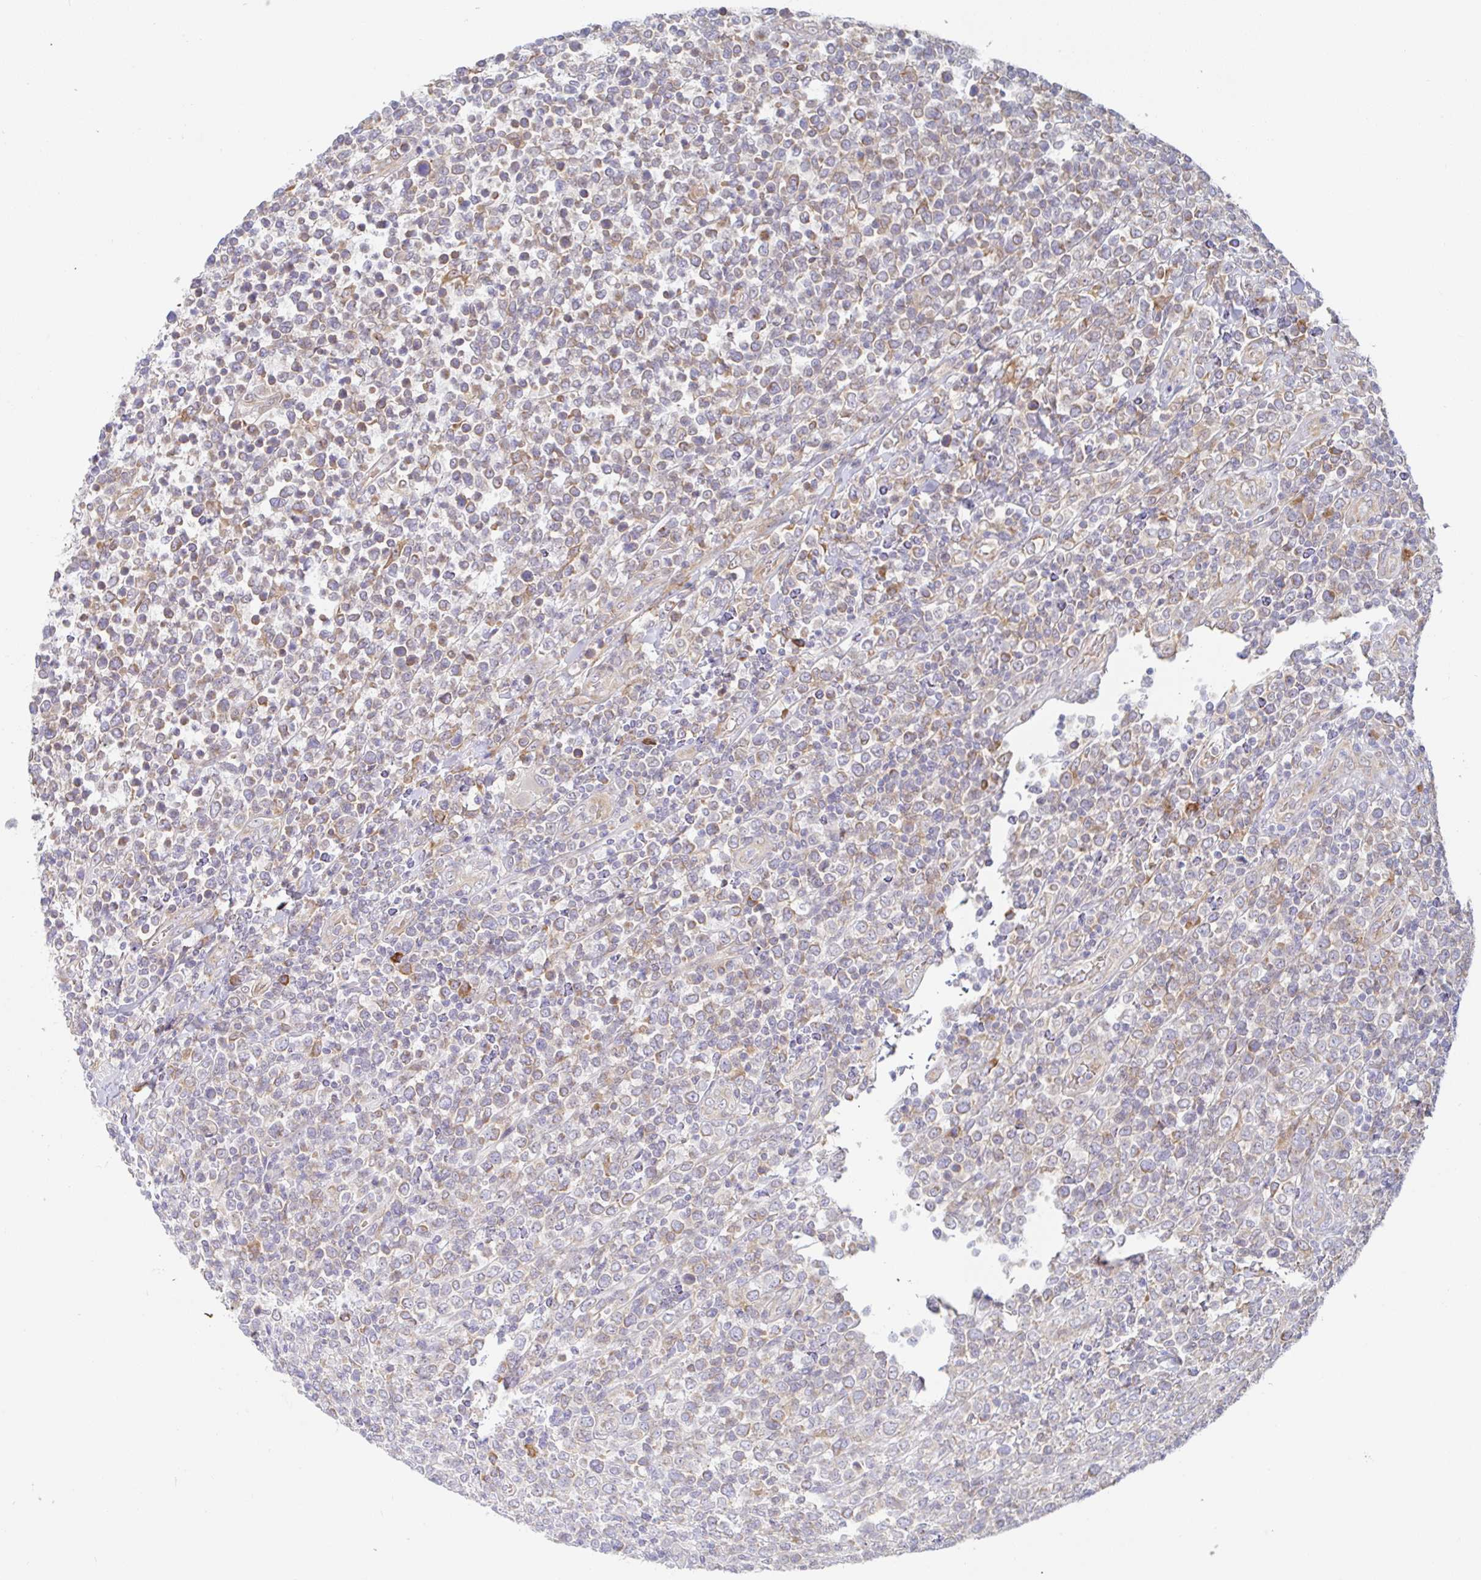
{"staining": {"intensity": "moderate", "quantity": "<25%", "location": "cytoplasmic/membranous"}, "tissue": "lymphoma", "cell_type": "Tumor cells", "image_type": "cancer", "snomed": [{"axis": "morphology", "description": "Malignant lymphoma, non-Hodgkin's type, High grade"}, {"axis": "topography", "description": "Soft tissue"}], "caption": "IHC micrograph of human malignant lymphoma, non-Hodgkin's type (high-grade) stained for a protein (brown), which shows low levels of moderate cytoplasmic/membranous positivity in about <25% of tumor cells.", "gene": "DERL2", "patient": {"sex": "female", "age": 56}}